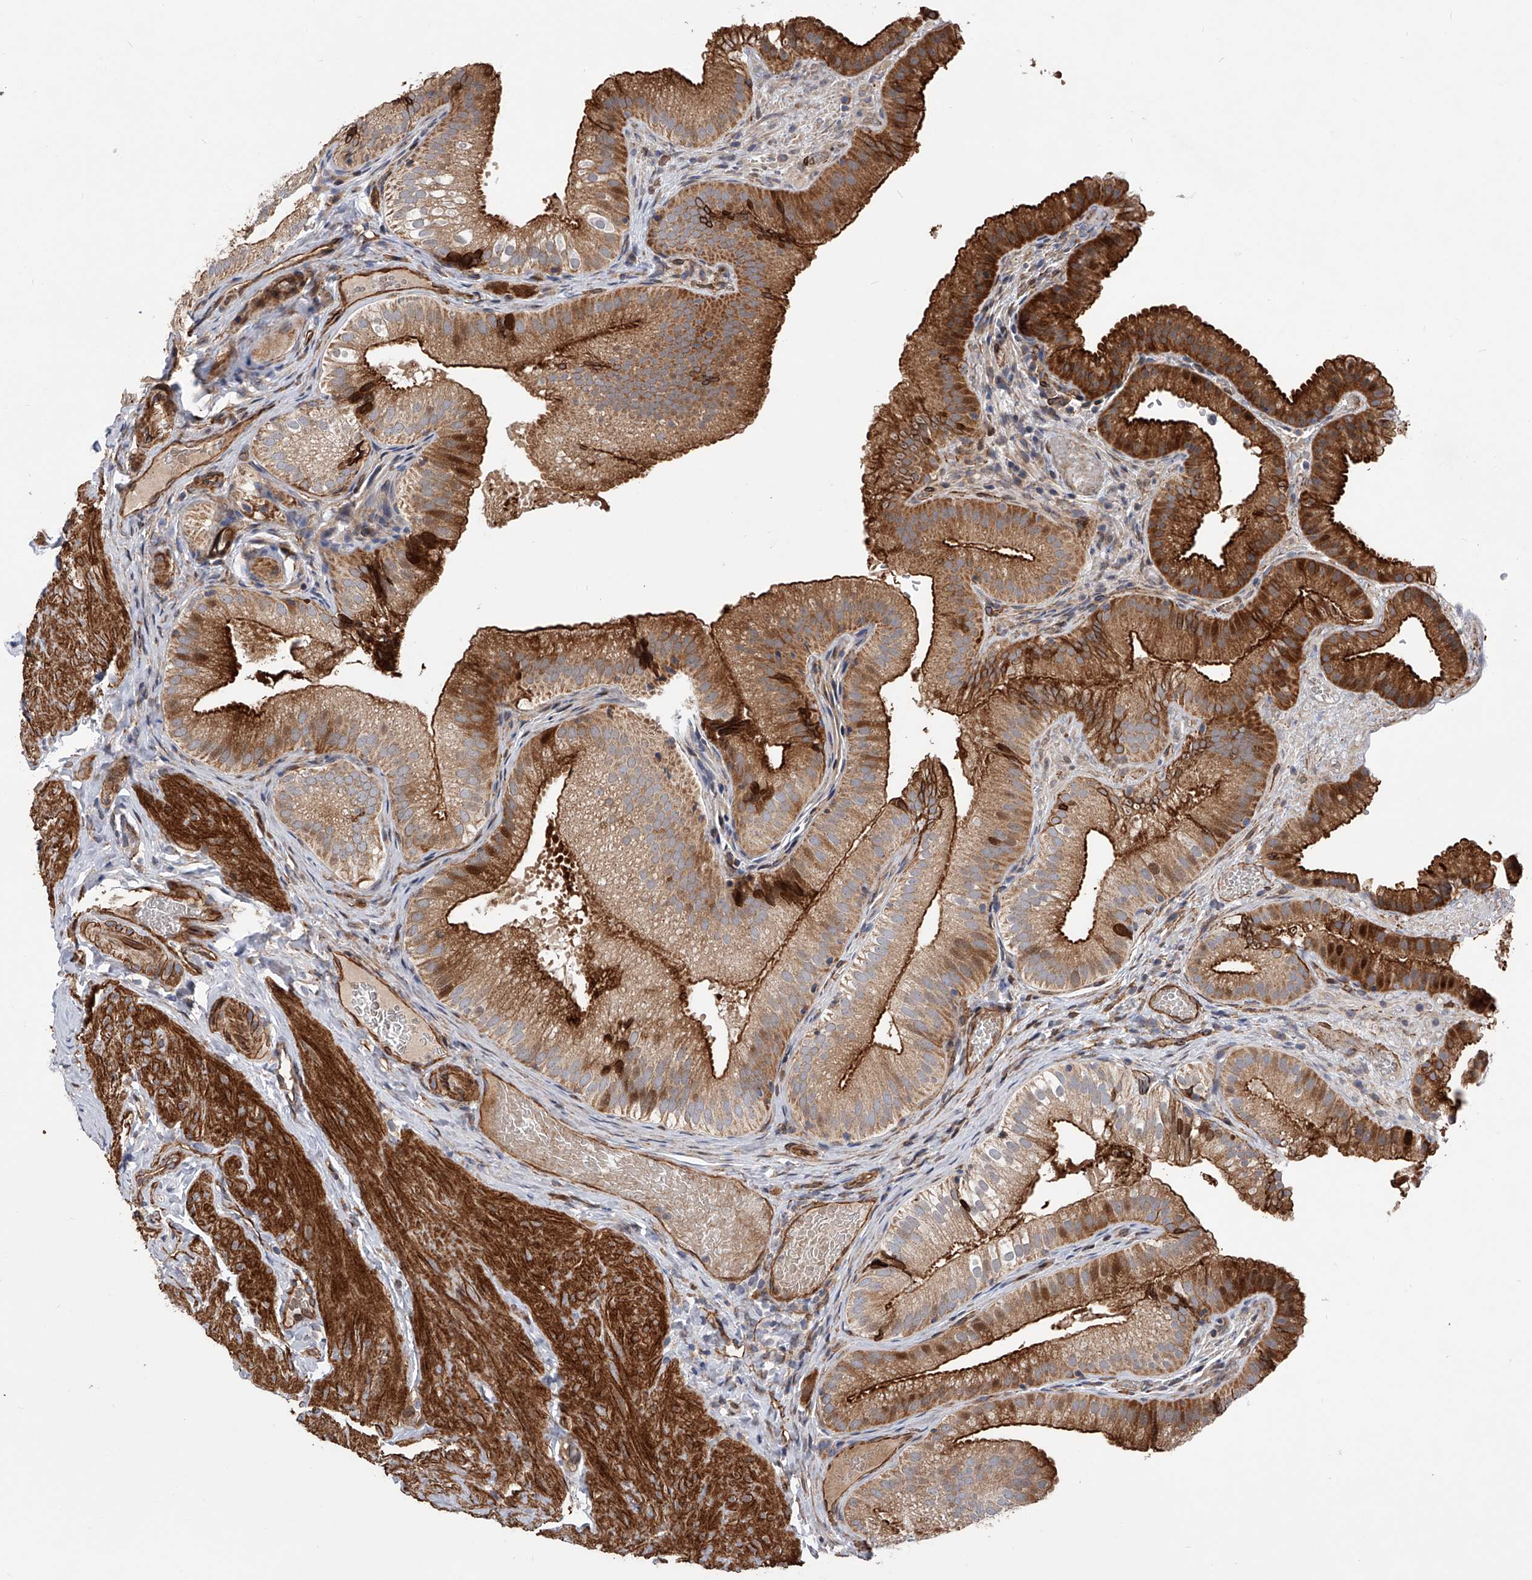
{"staining": {"intensity": "strong", "quantity": ">75%", "location": "cytoplasmic/membranous"}, "tissue": "gallbladder", "cell_type": "Glandular cells", "image_type": "normal", "snomed": [{"axis": "morphology", "description": "Normal tissue, NOS"}, {"axis": "topography", "description": "Gallbladder"}], "caption": "The immunohistochemical stain highlights strong cytoplasmic/membranous expression in glandular cells of normal gallbladder. (brown staining indicates protein expression, while blue staining denotes nuclei).", "gene": "PDSS2", "patient": {"sex": "female", "age": 30}}